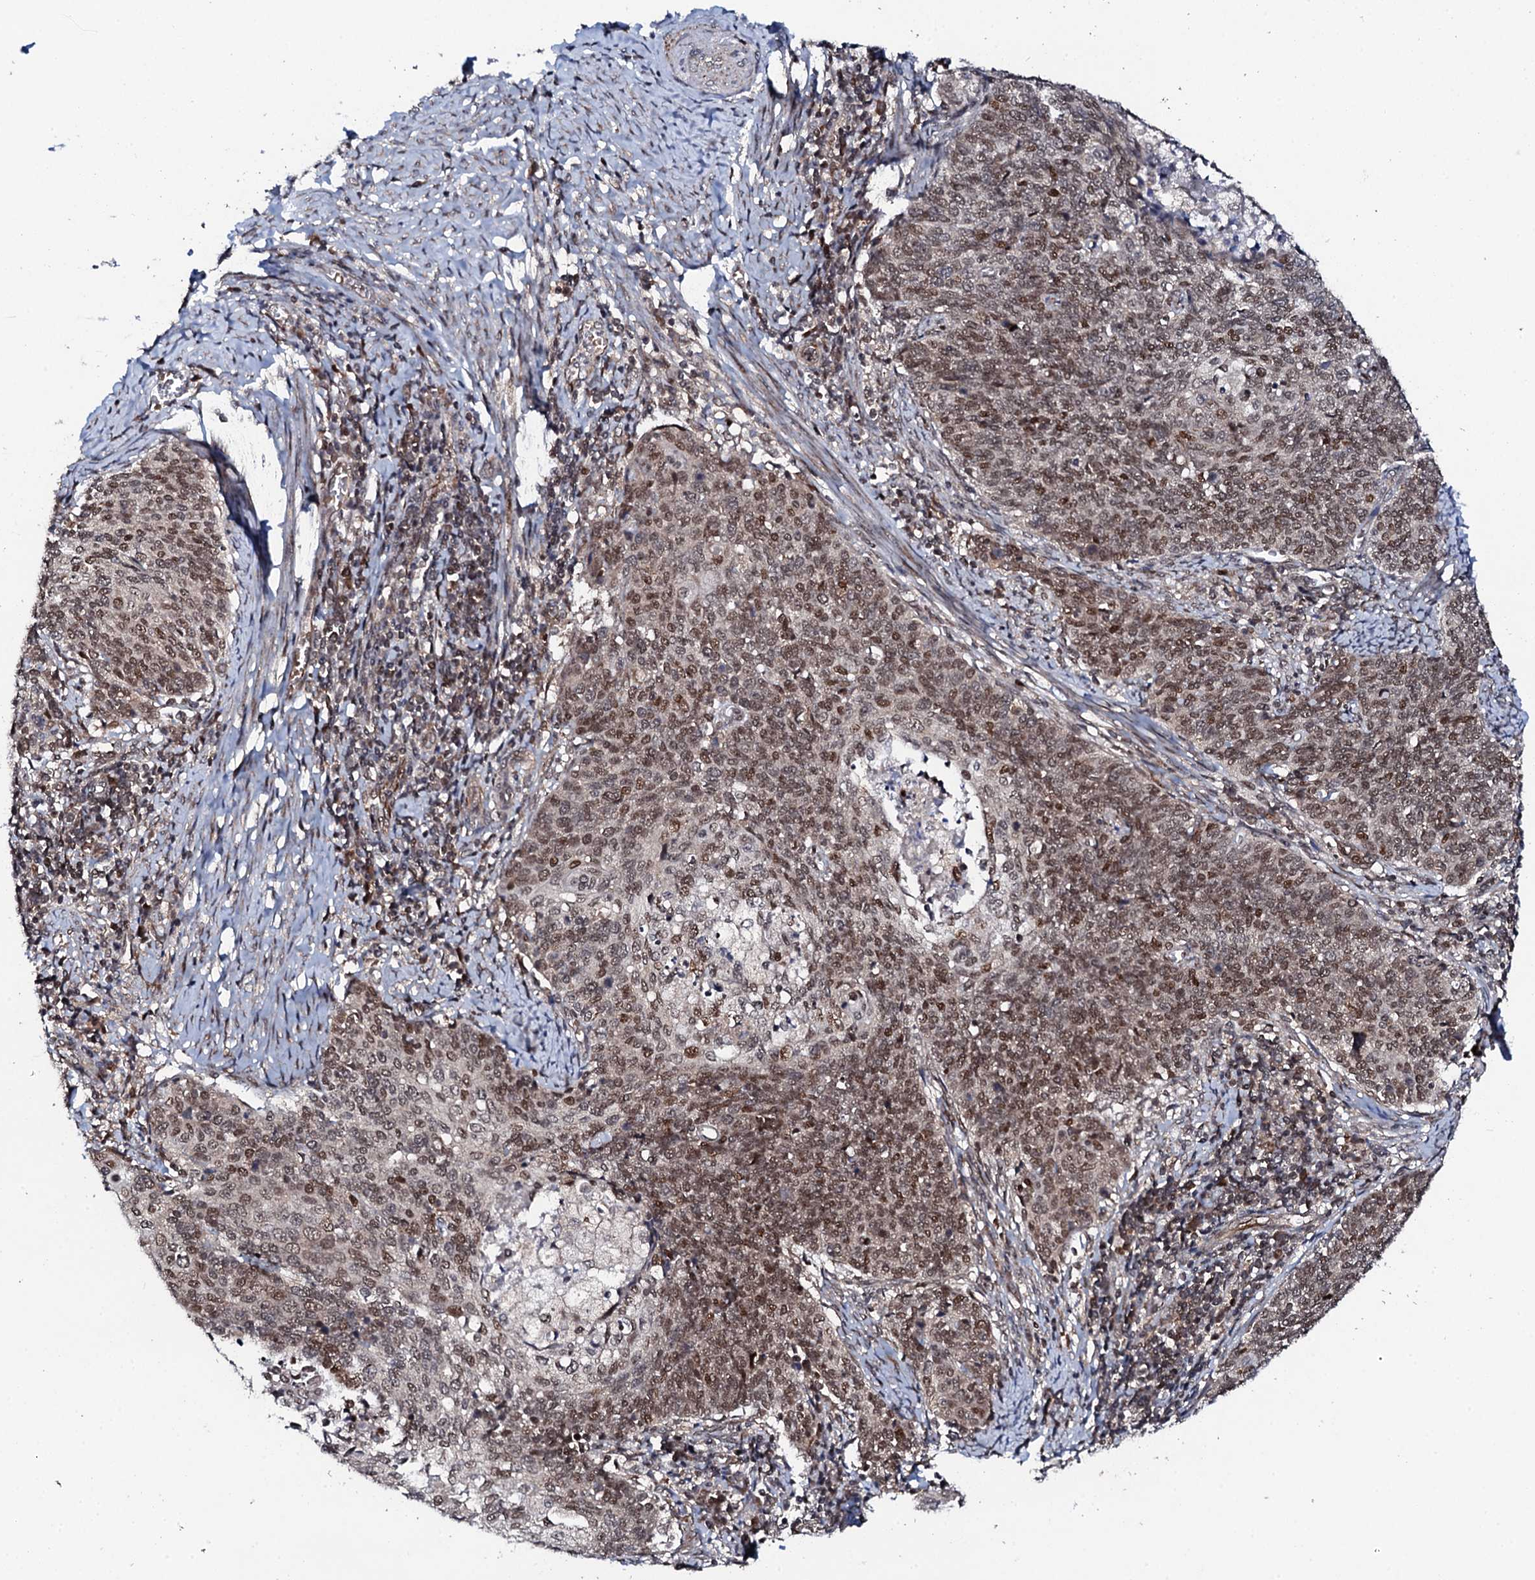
{"staining": {"intensity": "moderate", "quantity": ">75%", "location": "nuclear"}, "tissue": "cervical cancer", "cell_type": "Tumor cells", "image_type": "cancer", "snomed": [{"axis": "morphology", "description": "Squamous cell carcinoma, NOS"}, {"axis": "topography", "description": "Cervix"}], "caption": "DAB immunohistochemical staining of cervical squamous cell carcinoma demonstrates moderate nuclear protein positivity in approximately >75% of tumor cells. The protein of interest is stained brown, and the nuclei are stained in blue (DAB IHC with brightfield microscopy, high magnification).", "gene": "FAM111A", "patient": {"sex": "female", "age": 39}}